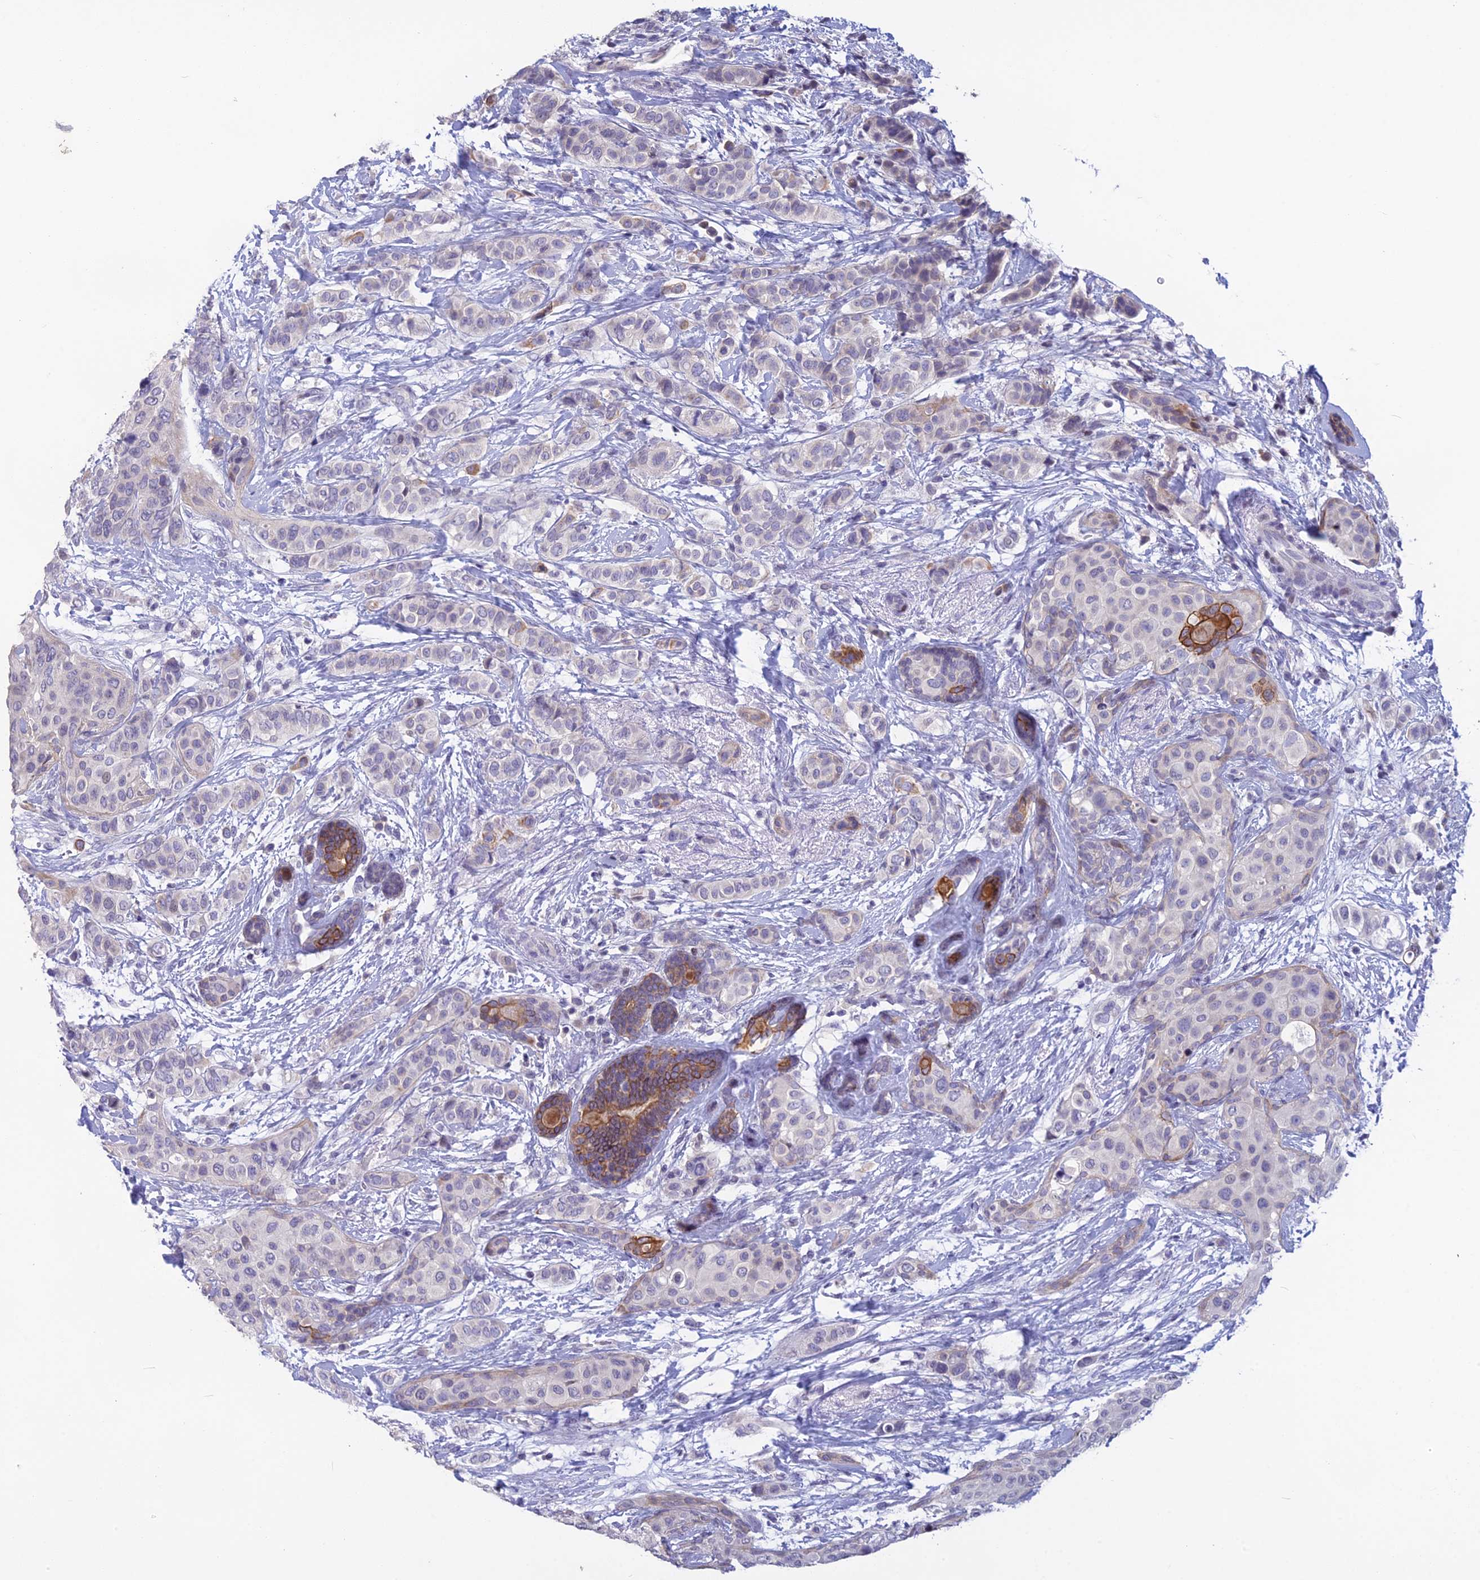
{"staining": {"intensity": "negative", "quantity": "none", "location": "none"}, "tissue": "breast cancer", "cell_type": "Tumor cells", "image_type": "cancer", "snomed": [{"axis": "morphology", "description": "Lobular carcinoma"}, {"axis": "topography", "description": "Breast"}], "caption": "Immunohistochemistry histopathology image of neoplastic tissue: human breast cancer (lobular carcinoma) stained with DAB (3,3'-diaminobenzidine) exhibits no significant protein positivity in tumor cells.", "gene": "TMEM134", "patient": {"sex": "female", "age": 51}}